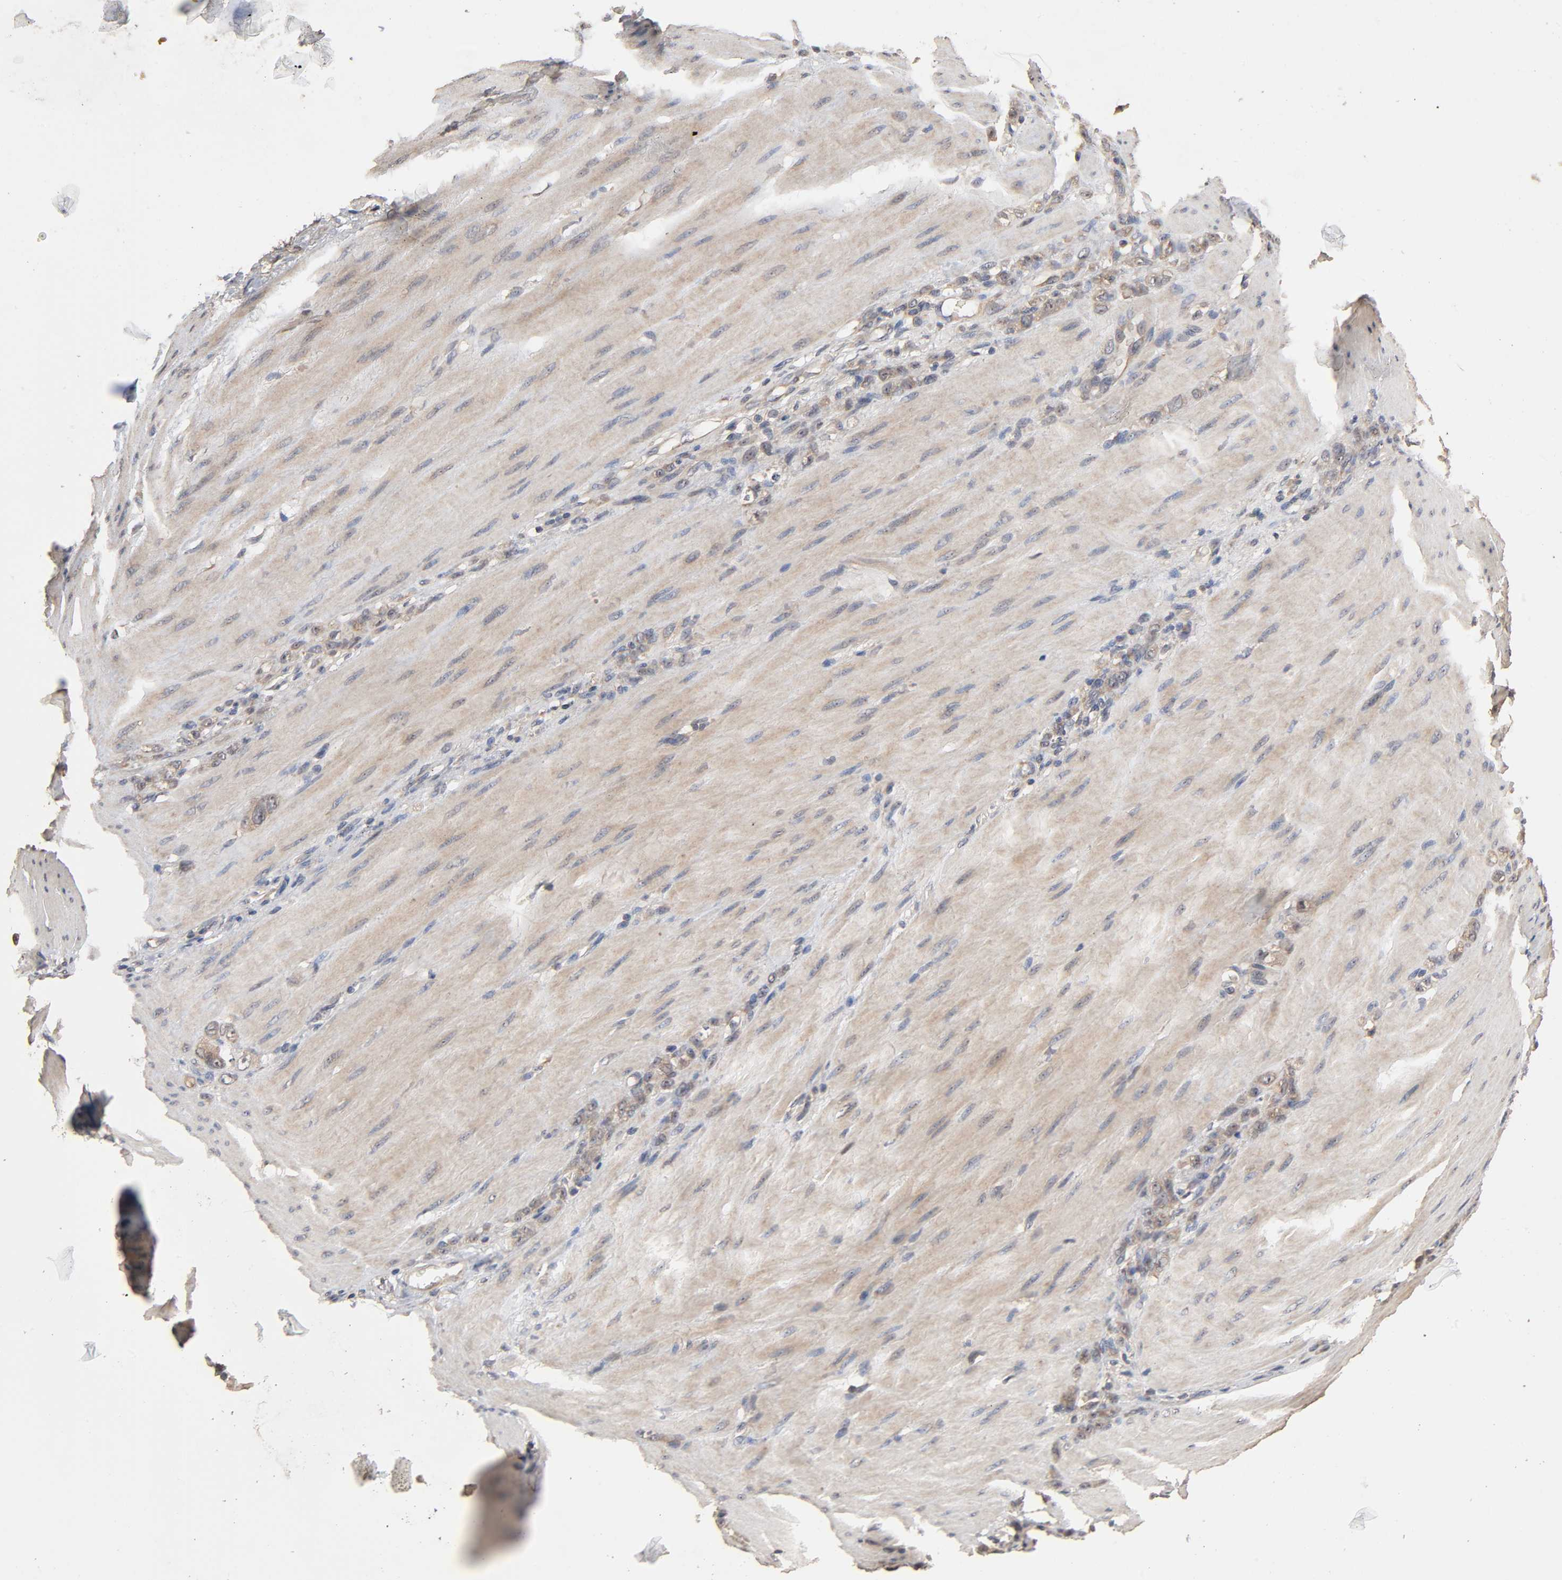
{"staining": {"intensity": "weak", "quantity": ">75%", "location": "cytoplasmic/membranous"}, "tissue": "stomach cancer", "cell_type": "Tumor cells", "image_type": "cancer", "snomed": [{"axis": "morphology", "description": "Adenocarcinoma, NOS"}, {"axis": "topography", "description": "Stomach"}], "caption": "Immunohistochemistry (IHC) photomicrograph of neoplastic tissue: adenocarcinoma (stomach) stained using immunohistochemistry shows low levels of weak protein expression localized specifically in the cytoplasmic/membranous of tumor cells, appearing as a cytoplasmic/membranous brown color.", "gene": "ARHGEF7", "patient": {"sex": "male", "age": 82}}